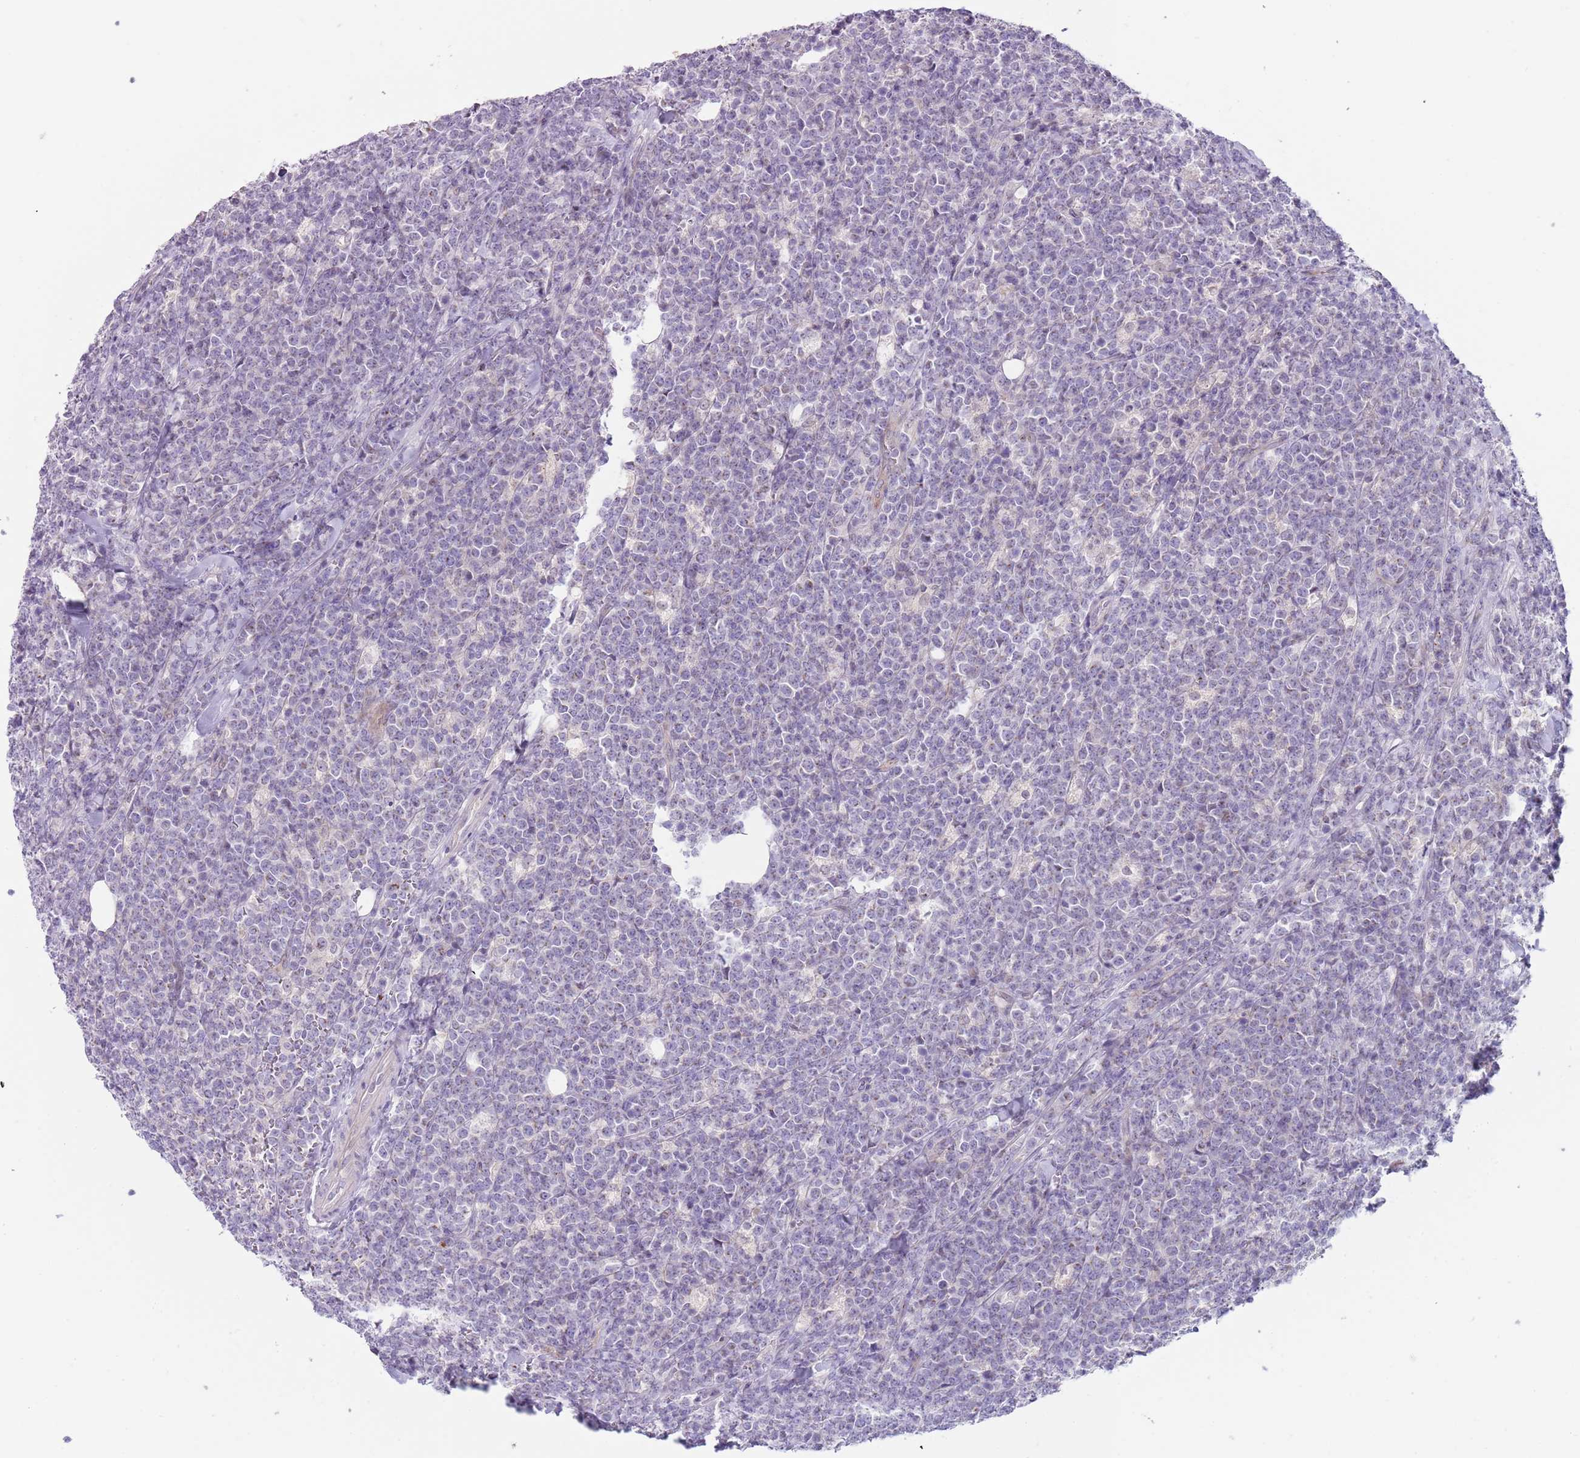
{"staining": {"intensity": "negative", "quantity": "none", "location": "none"}, "tissue": "lymphoma", "cell_type": "Tumor cells", "image_type": "cancer", "snomed": [{"axis": "morphology", "description": "Malignant lymphoma, non-Hodgkin's type, High grade"}, {"axis": "topography", "description": "Small intestine"}], "caption": "An image of lymphoma stained for a protein shows no brown staining in tumor cells. (Stains: DAB (3,3'-diaminobenzidine) immunohistochemistry with hematoxylin counter stain, Microscopy: brightfield microscopy at high magnification).", "gene": "C2CD3", "patient": {"sex": "male", "age": 8}}